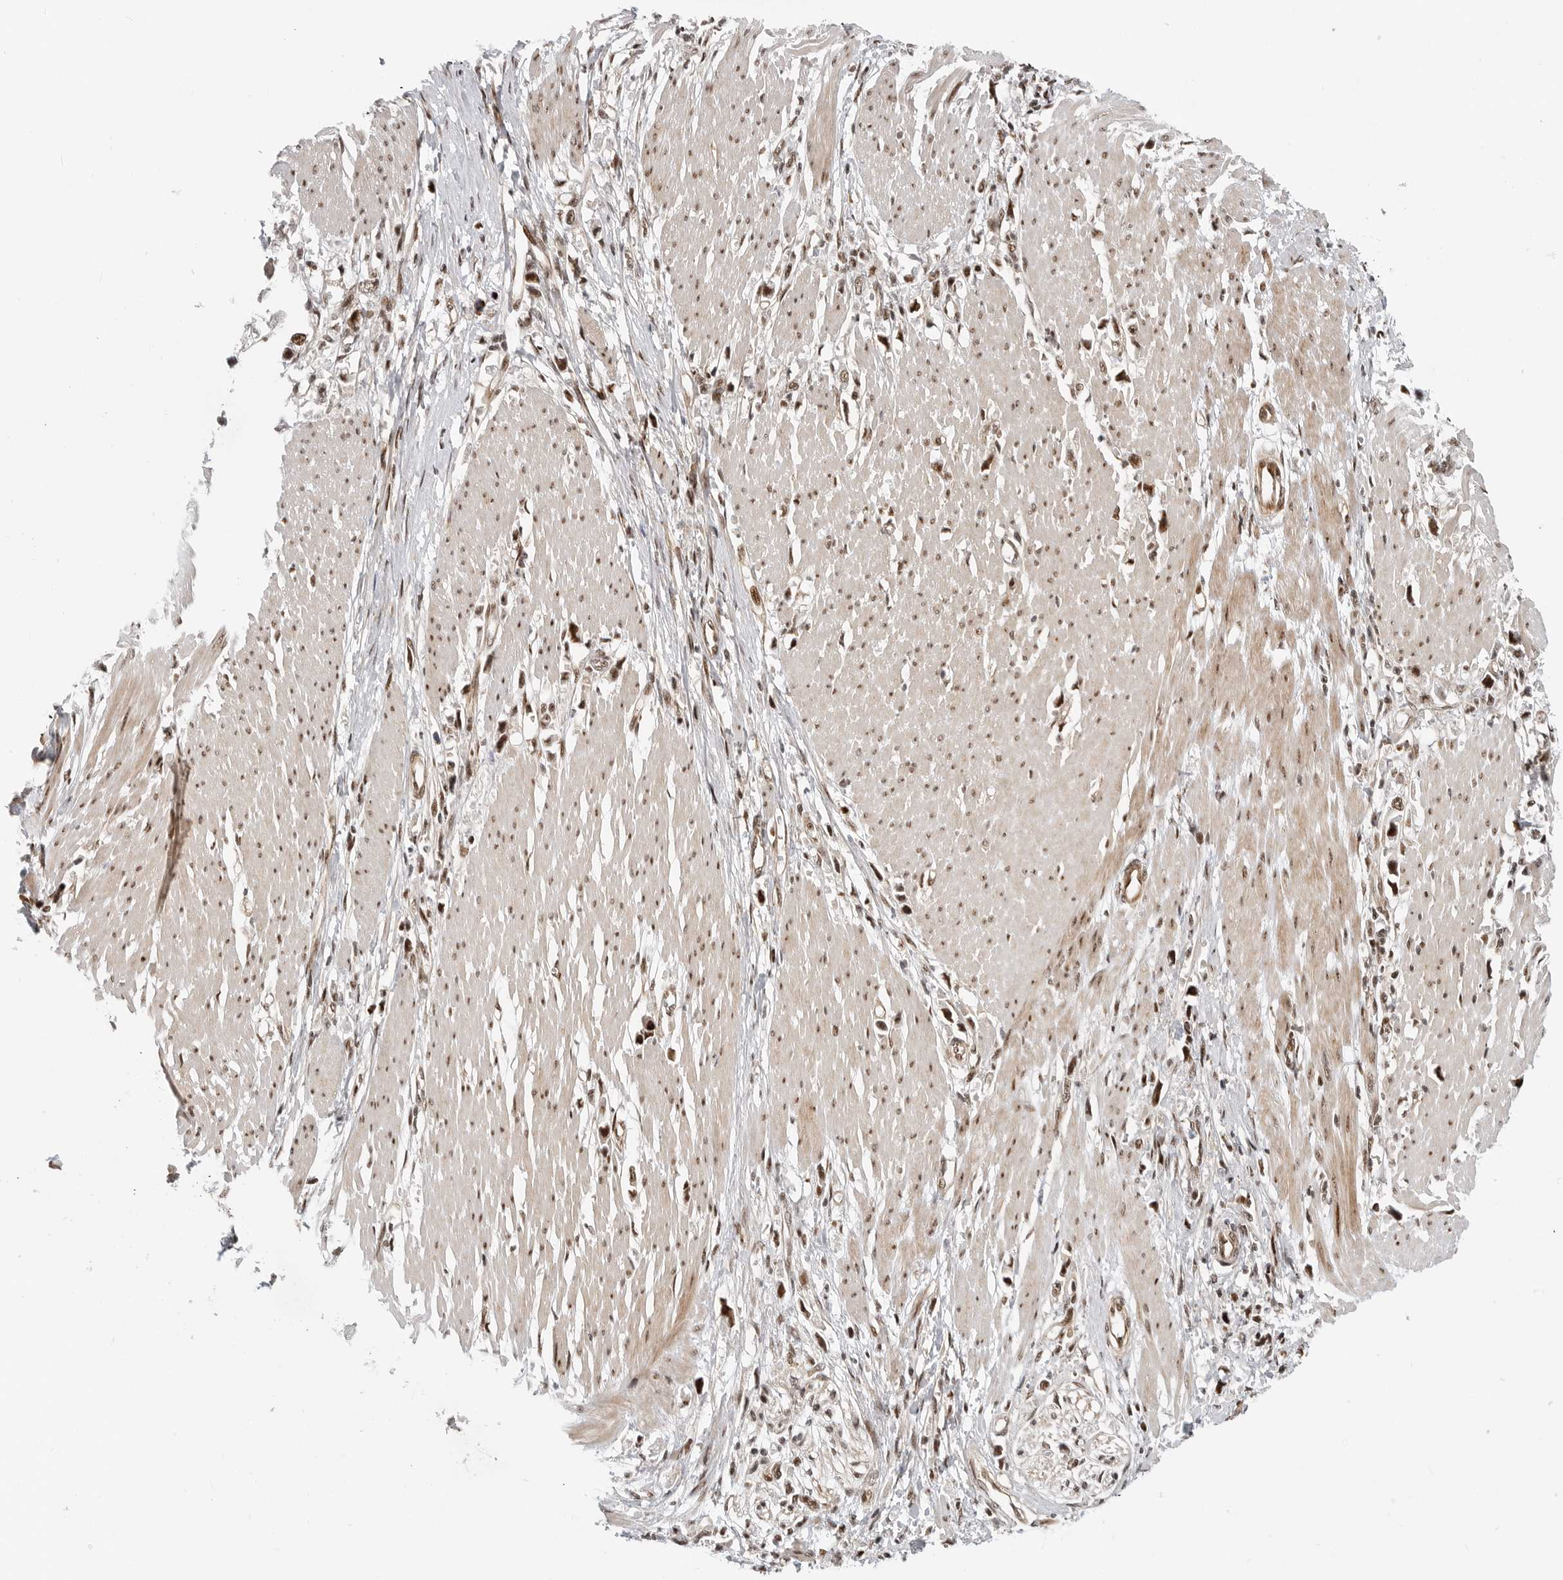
{"staining": {"intensity": "strong", "quantity": ">75%", "location": "nuclear"}, "tissue": "stomach cancer", "cell_type": "Tumor cells", "image_type": "cancer", "snomed": [{"axis": "morphology", "description": "Adenocarcinoma, NOS"}, {"axis": "topography", "description": "Stomach"}], "caption": "A high-resolution histopathology image shows immunohistochemistry staining of adenocarcinoma (stomach), which demonstrates strong nuclear expression in about >75% of tumor cells.", "gene": "GPATCH2", "patient": {"sex": "female", "age": 59}}